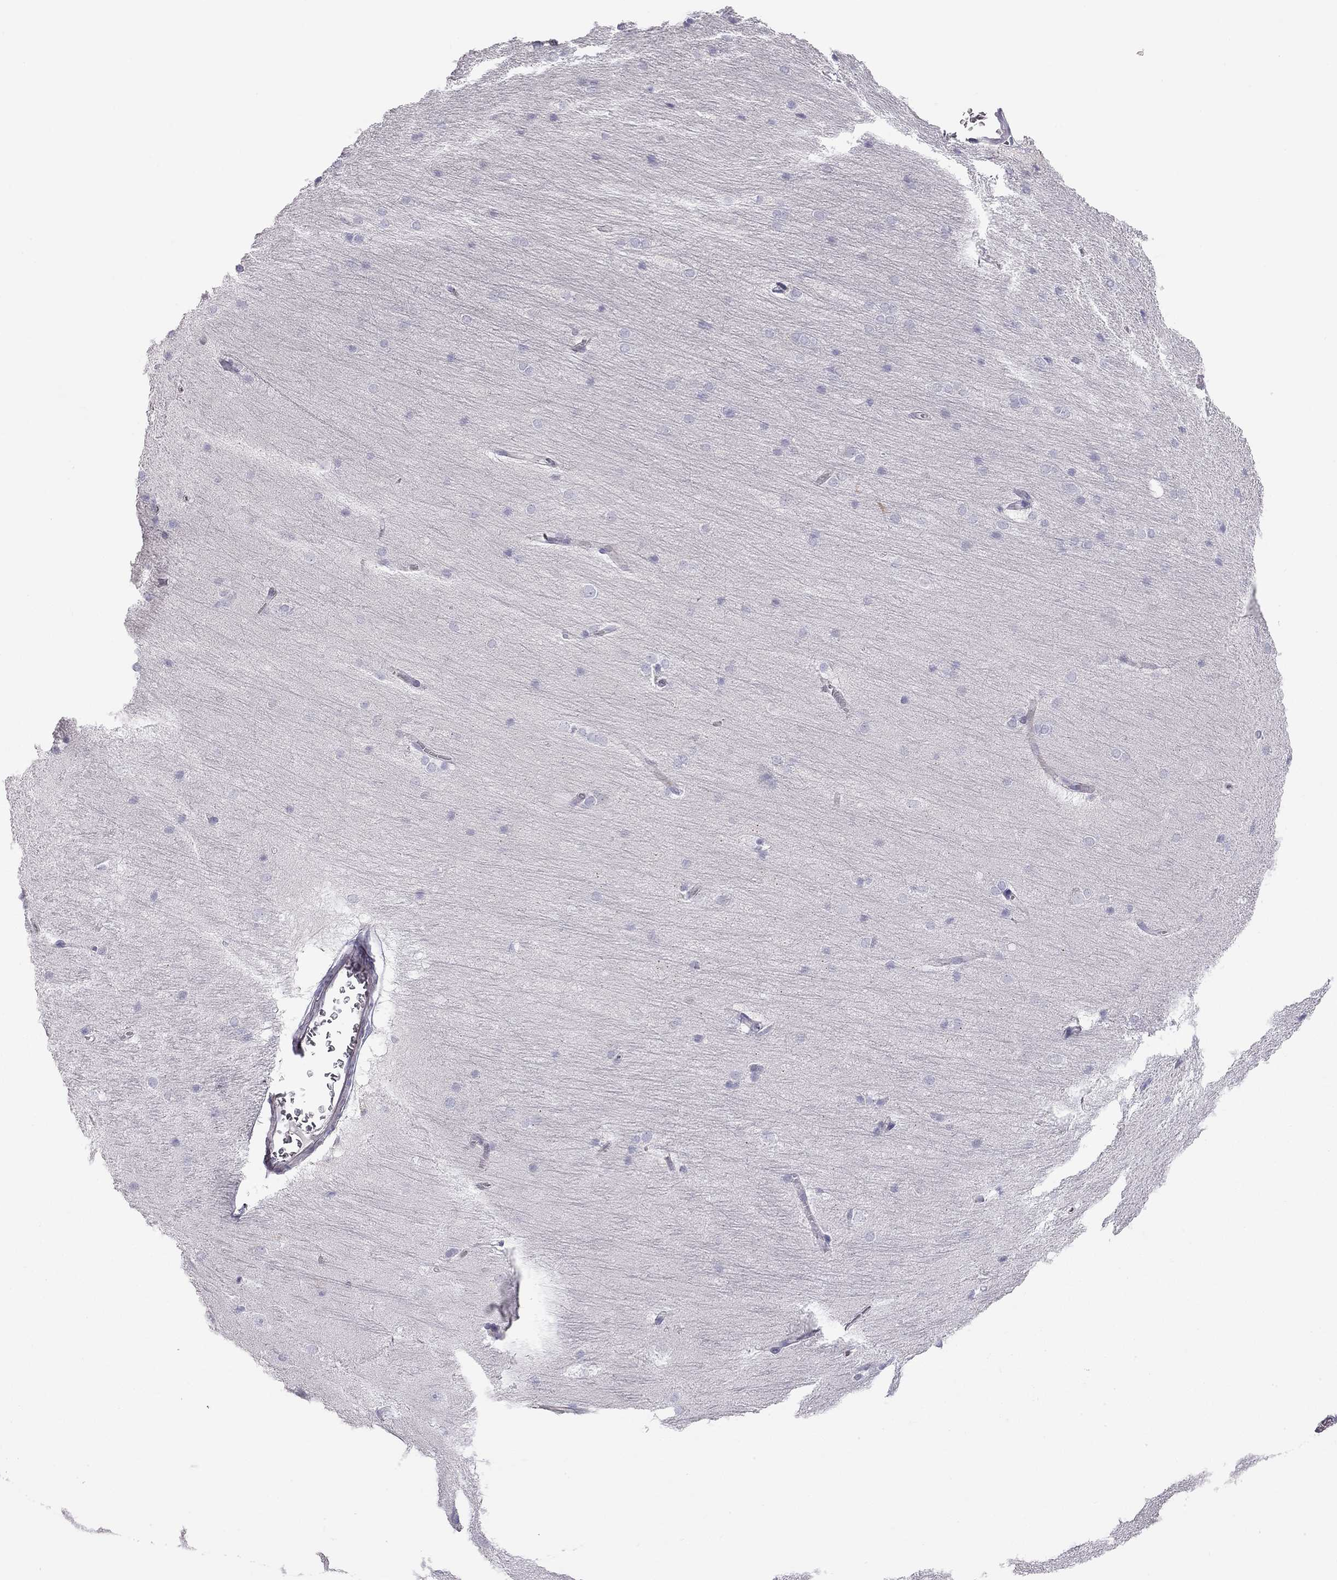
{"staining": {"intensity": "negative", "quantity": "none", "location": "none"}, "tissue": "hippocampus", "cell_type": "Glial cells", "image_type": "normal", "snomed": [{"axis": "morphology", "description": "Normal tissue, NOS"}, {"axis": "topography", "description": "Cerebral cortex"}, {"axis": "topography", "description": "Hippocampus"}], "caption": "The IHC image has no significant staining in glial cells of hippocampus. (DAB (3,3'-diaminobenzidine) IHC with hematoxylin counter stain).", "gene": "TDRD6", "patient": {"sex": "female", "age": 19}}